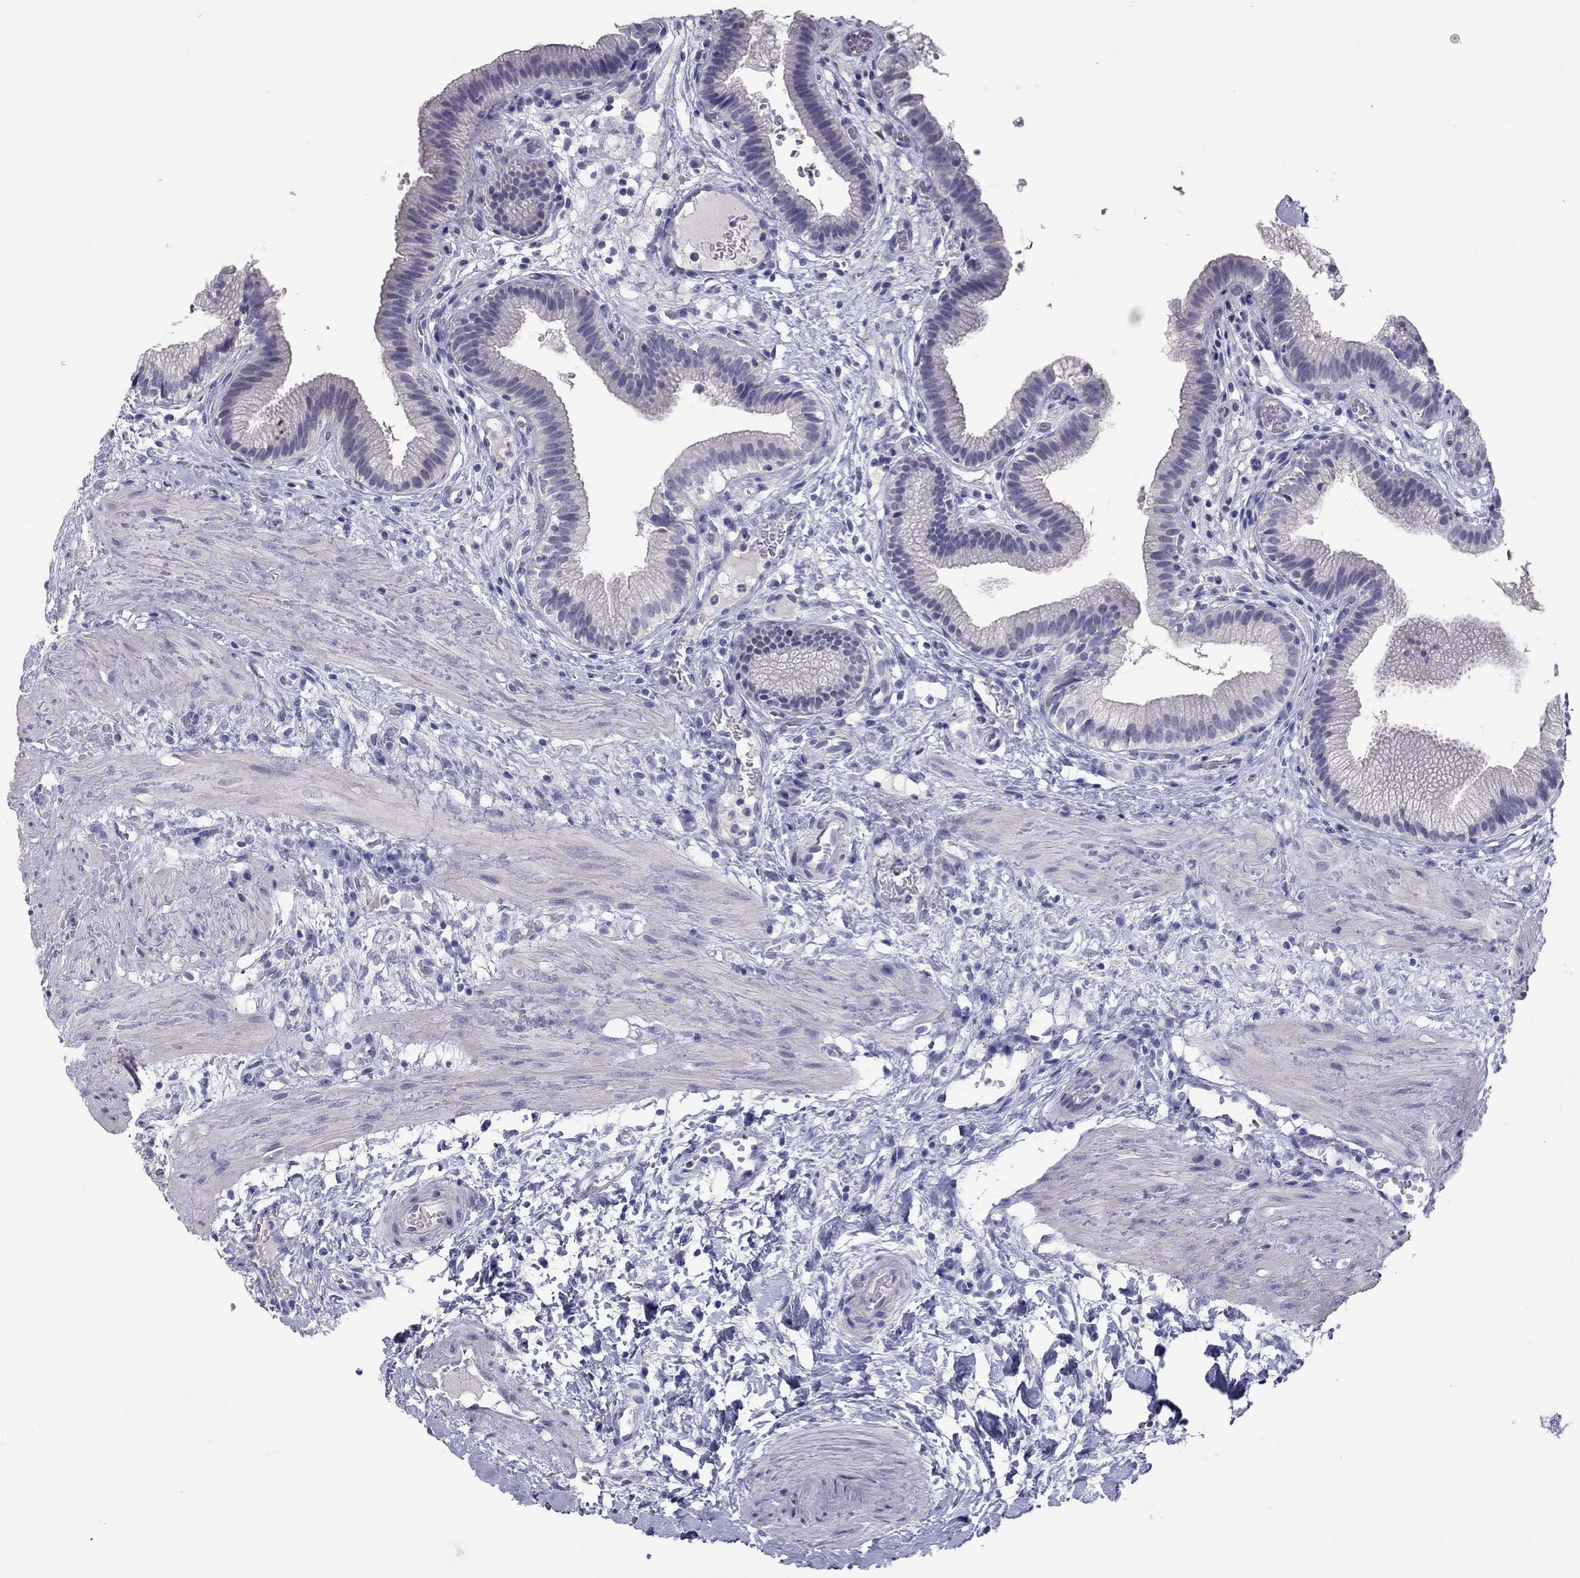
{"staining": {"intensity": "negative", "quantity": "none", "location": "none"}, "tissue": "gallbladder", "cell_type": "Glandular cells", "image_type": "normal", "snomed": [{"axis": "morphology", "description": "Normal tissue, NOS"}, {"axis": "topography", "description": "Gallbladder"}], "caption": "Gallbladder stained for a protein using immunohistochemistry (IHC) reveals no expression glandular cells.", "gene": "MUC16", "patient": {"sex": "female", "age": 24}}